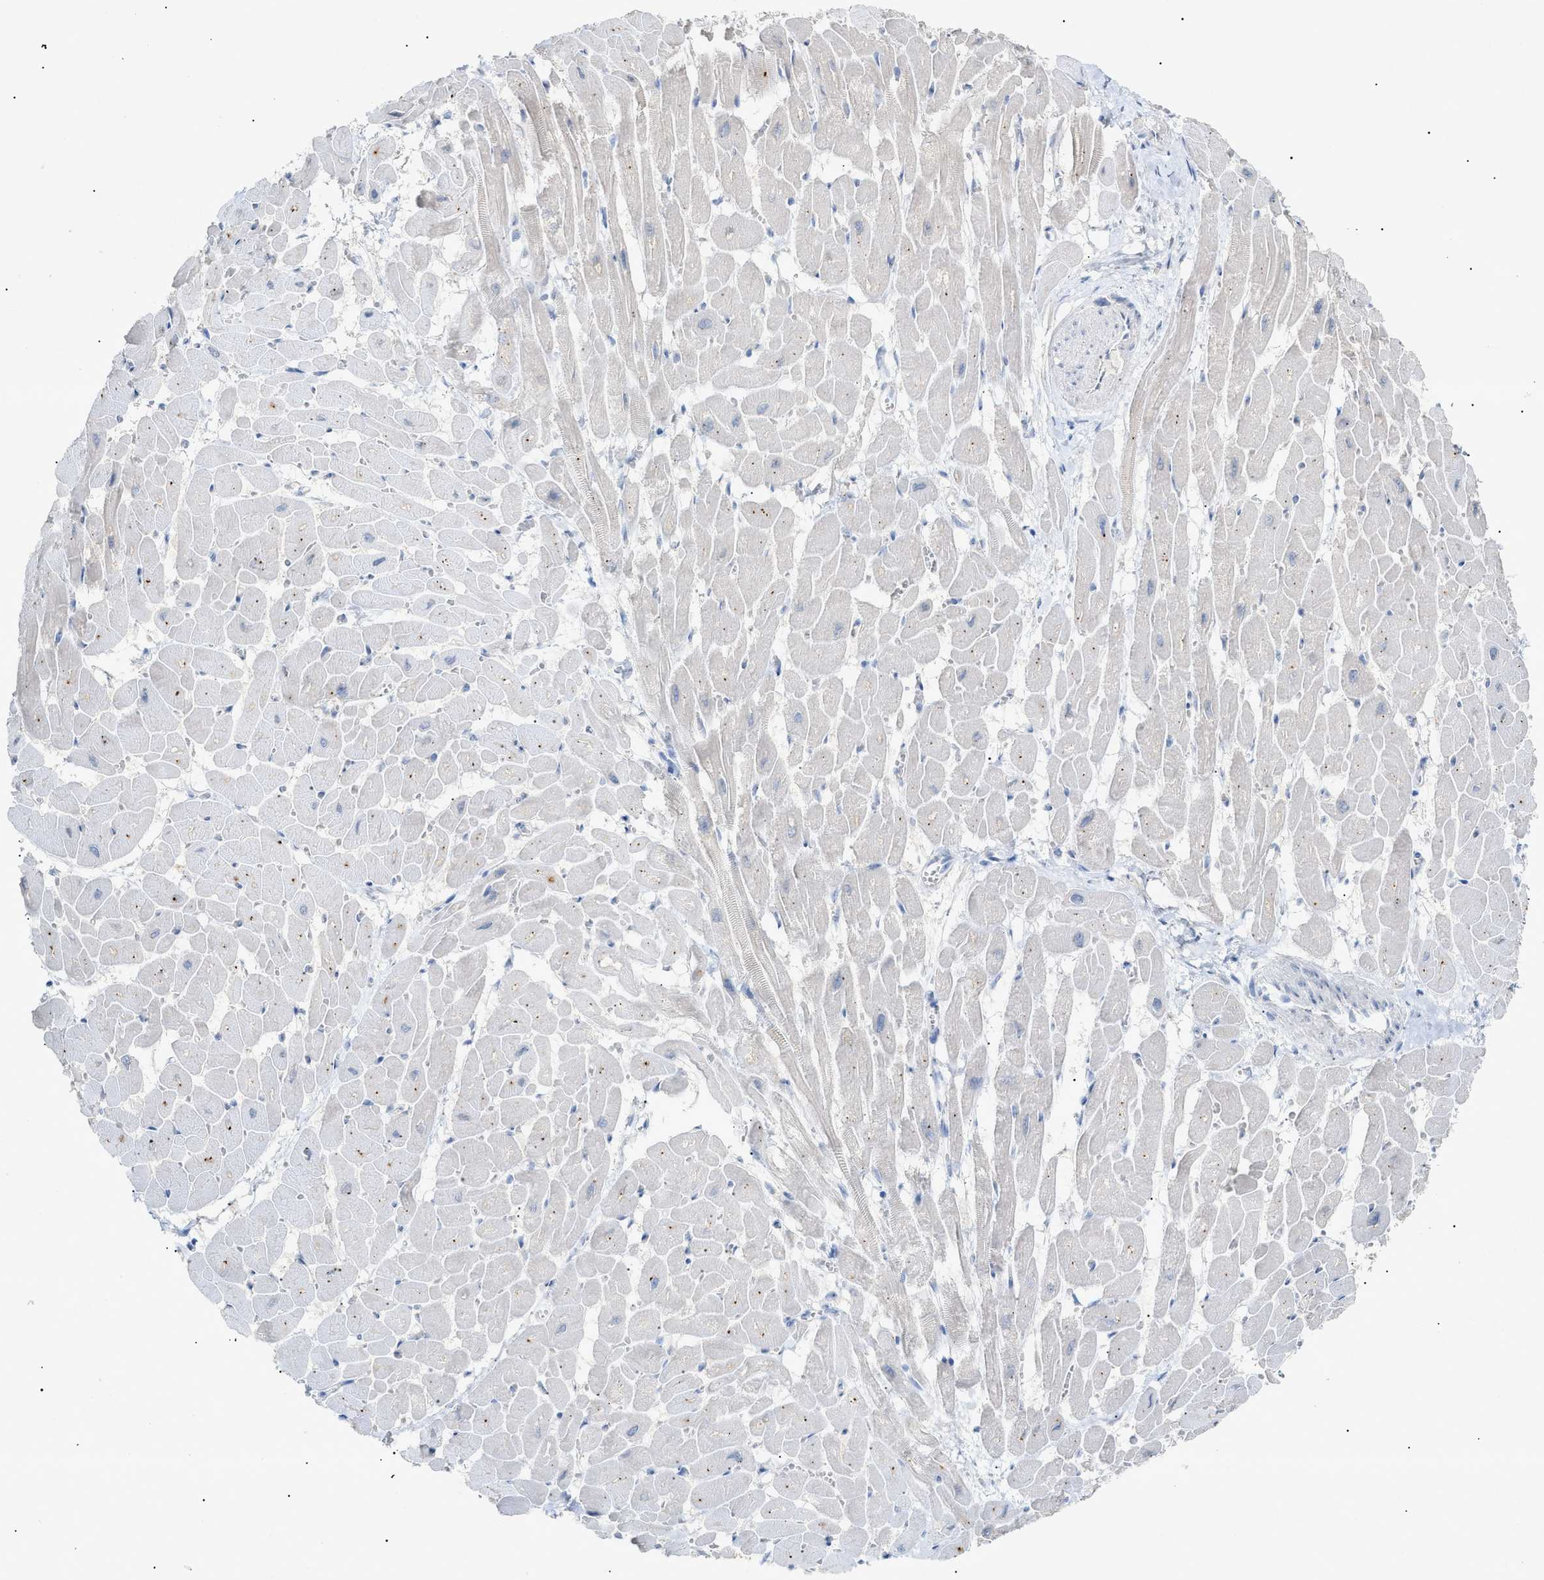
{"staining": {"intensity": "moderate", "quantity": "<25%", "location": "cytoplasmic/membranous"}, "tissue": "heart muscle", "cell_type": "Cardiomyocytes", "image_type": "normal", "snomed": [{"axis": "morphology", "description": "Normal tissue, NOS"}, {"axis": "topography", "description": "Heart"}], "caption": "An IHC photomicrograph of benign tissue is shown. Protein staining in brown shows moderate cytoplasmic/membranous positivity in heart muscle within cardiomyocytes.", "gene": "SLC25A31", "patient": {"sex": "male", "age": 45}}